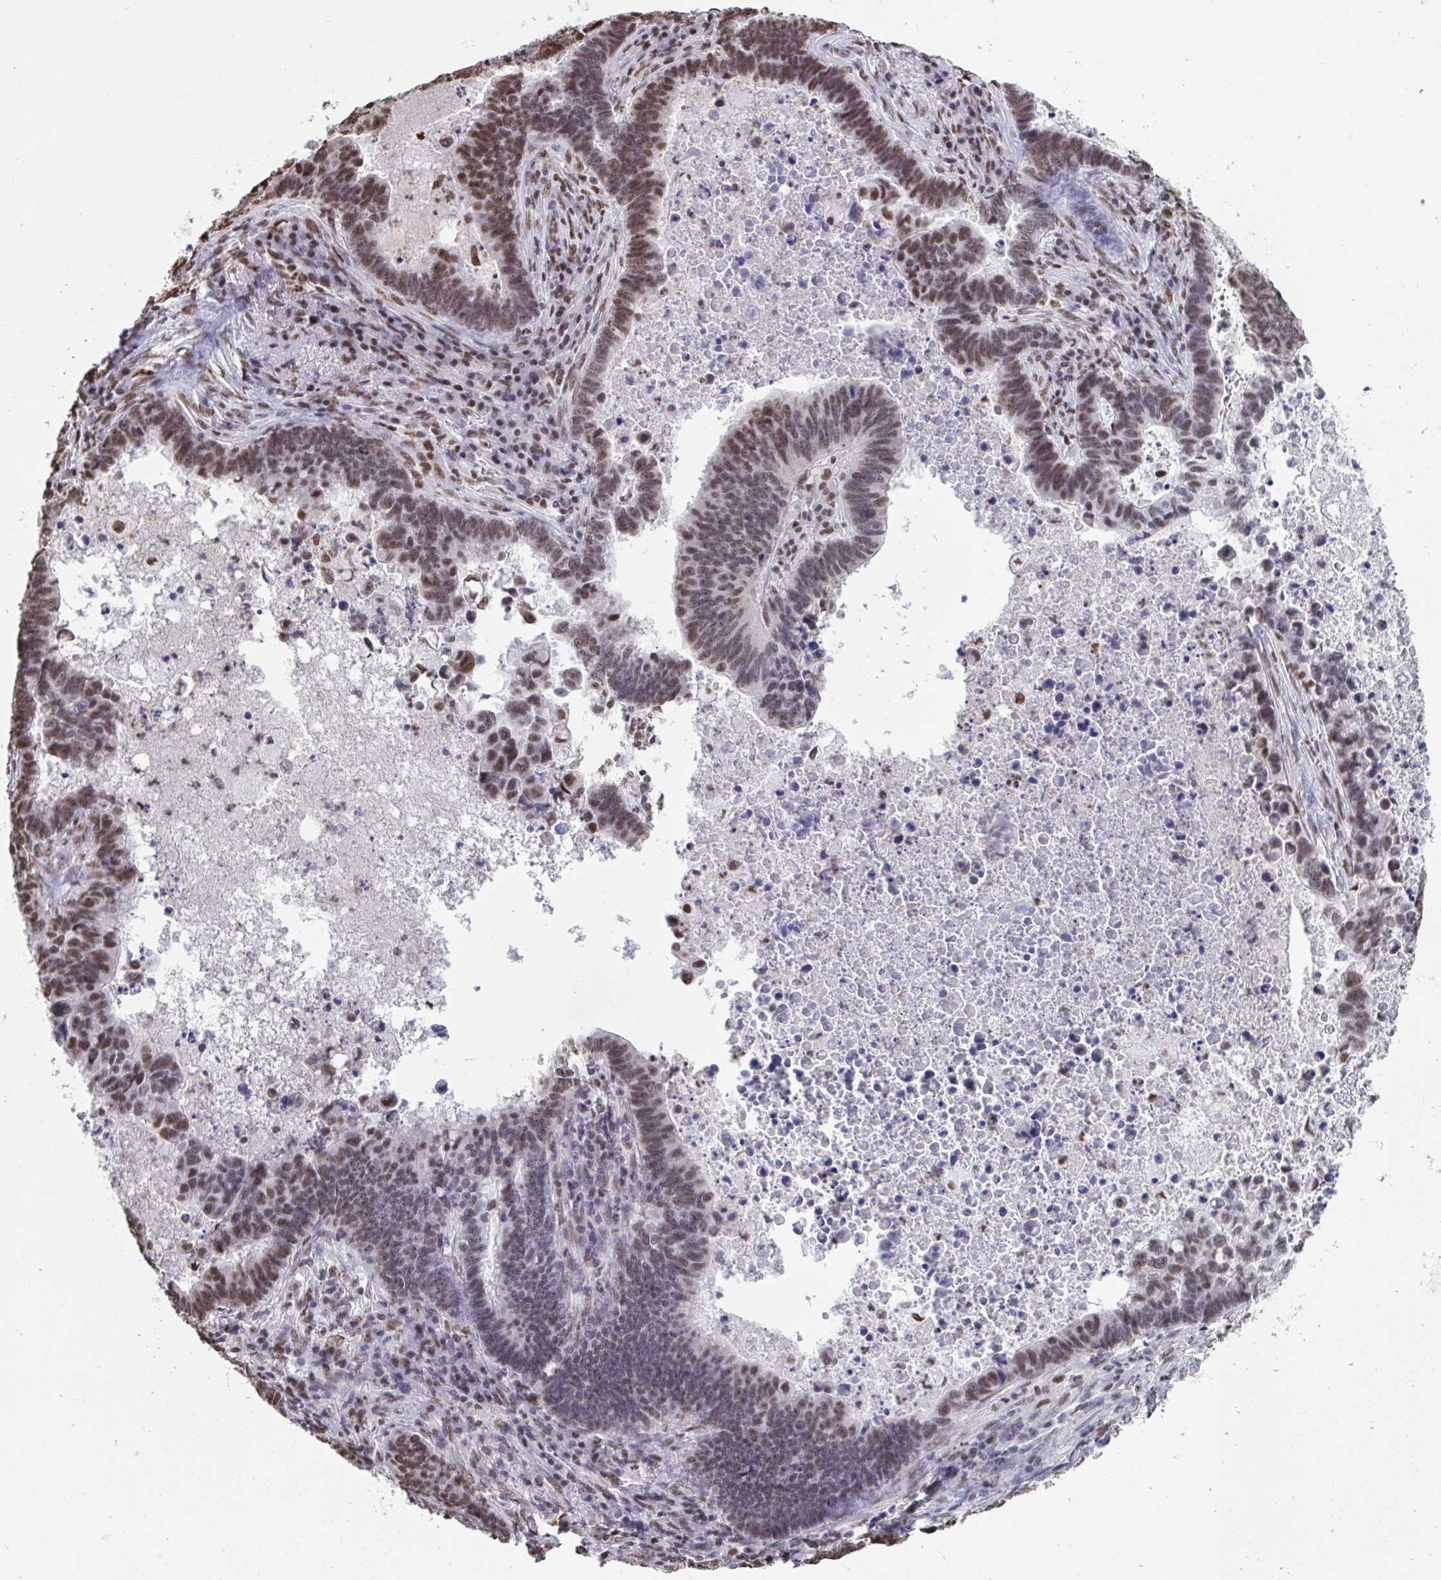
{"staining": {"intensity": "moderate", "quantity": ">75%", "location": "nuclear"}, "tissue": "lung cancer", "cell_type": "Tumor cells", "image_type": "cancer", "snomed": [{"axis": "morphology", "description": "Aneuploidy"}, {"axis": "morphology", "description": "Adenocarcinoma, NOS"}, {"axis": "morphology", "description": "Adenocarcinoma primary or metastatic"}, {"axis": "topography", "description": "Lung"}], "caption": "Lung cancer was stained to show a protein in brown. There is medium levels of moderate nuclear expression in approximately >75% of tumor cells.", "gene": "HNRNPDL", "patient": {"sex": "female", "age": 75}}